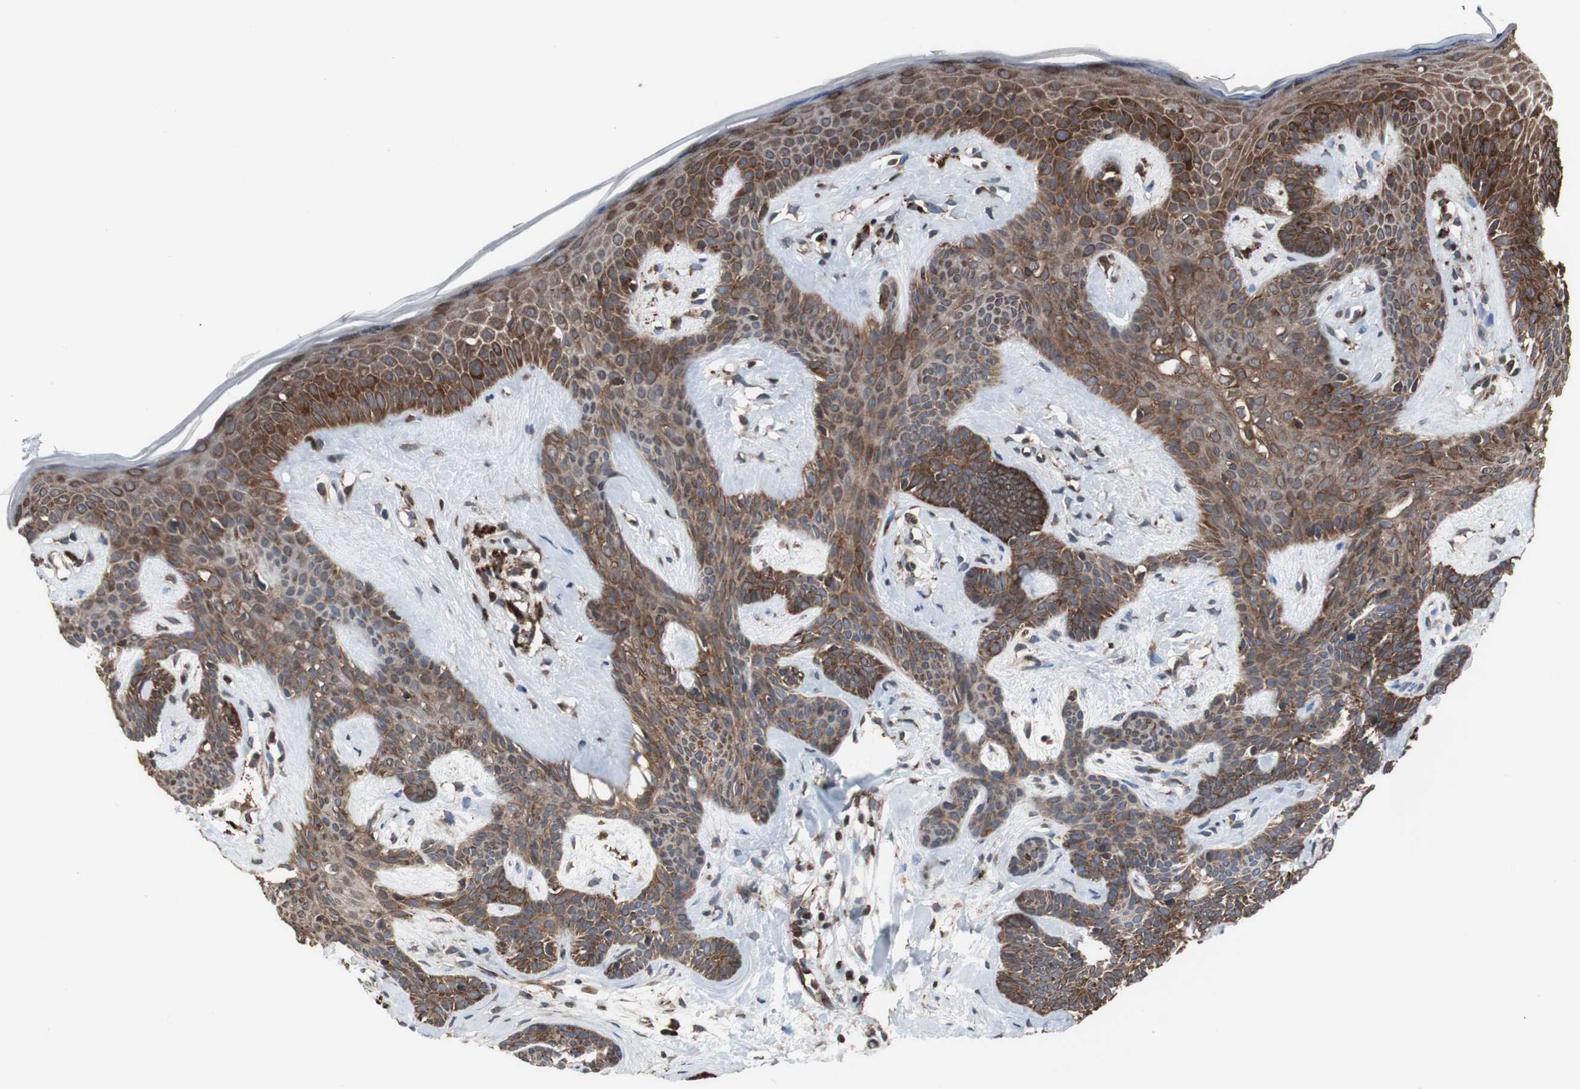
{"staining": {"intensity": "strong", "quantity": ">75%", "location": "cytoplasmic/membranous"}, "tissue": "skin cancer", "cell_type": "Tumor cells", "image_type": "cancer", "snomed": [{"axis": "morphology", "description": "Developmental malformation"}, {"axis": "morphology", "description": "Basal cell carcinoma"}, {"axis": "topography", "description": "Skin"}], "caption": "About >75% of tumor cells in human skin cancer (basal cell carcinoma) show strong cytoplasmic/membranous protein staining as visualized by brown immunohistochemical staining.", "gene": "USP10", "patient": {"sex": "female", "age": 62}}